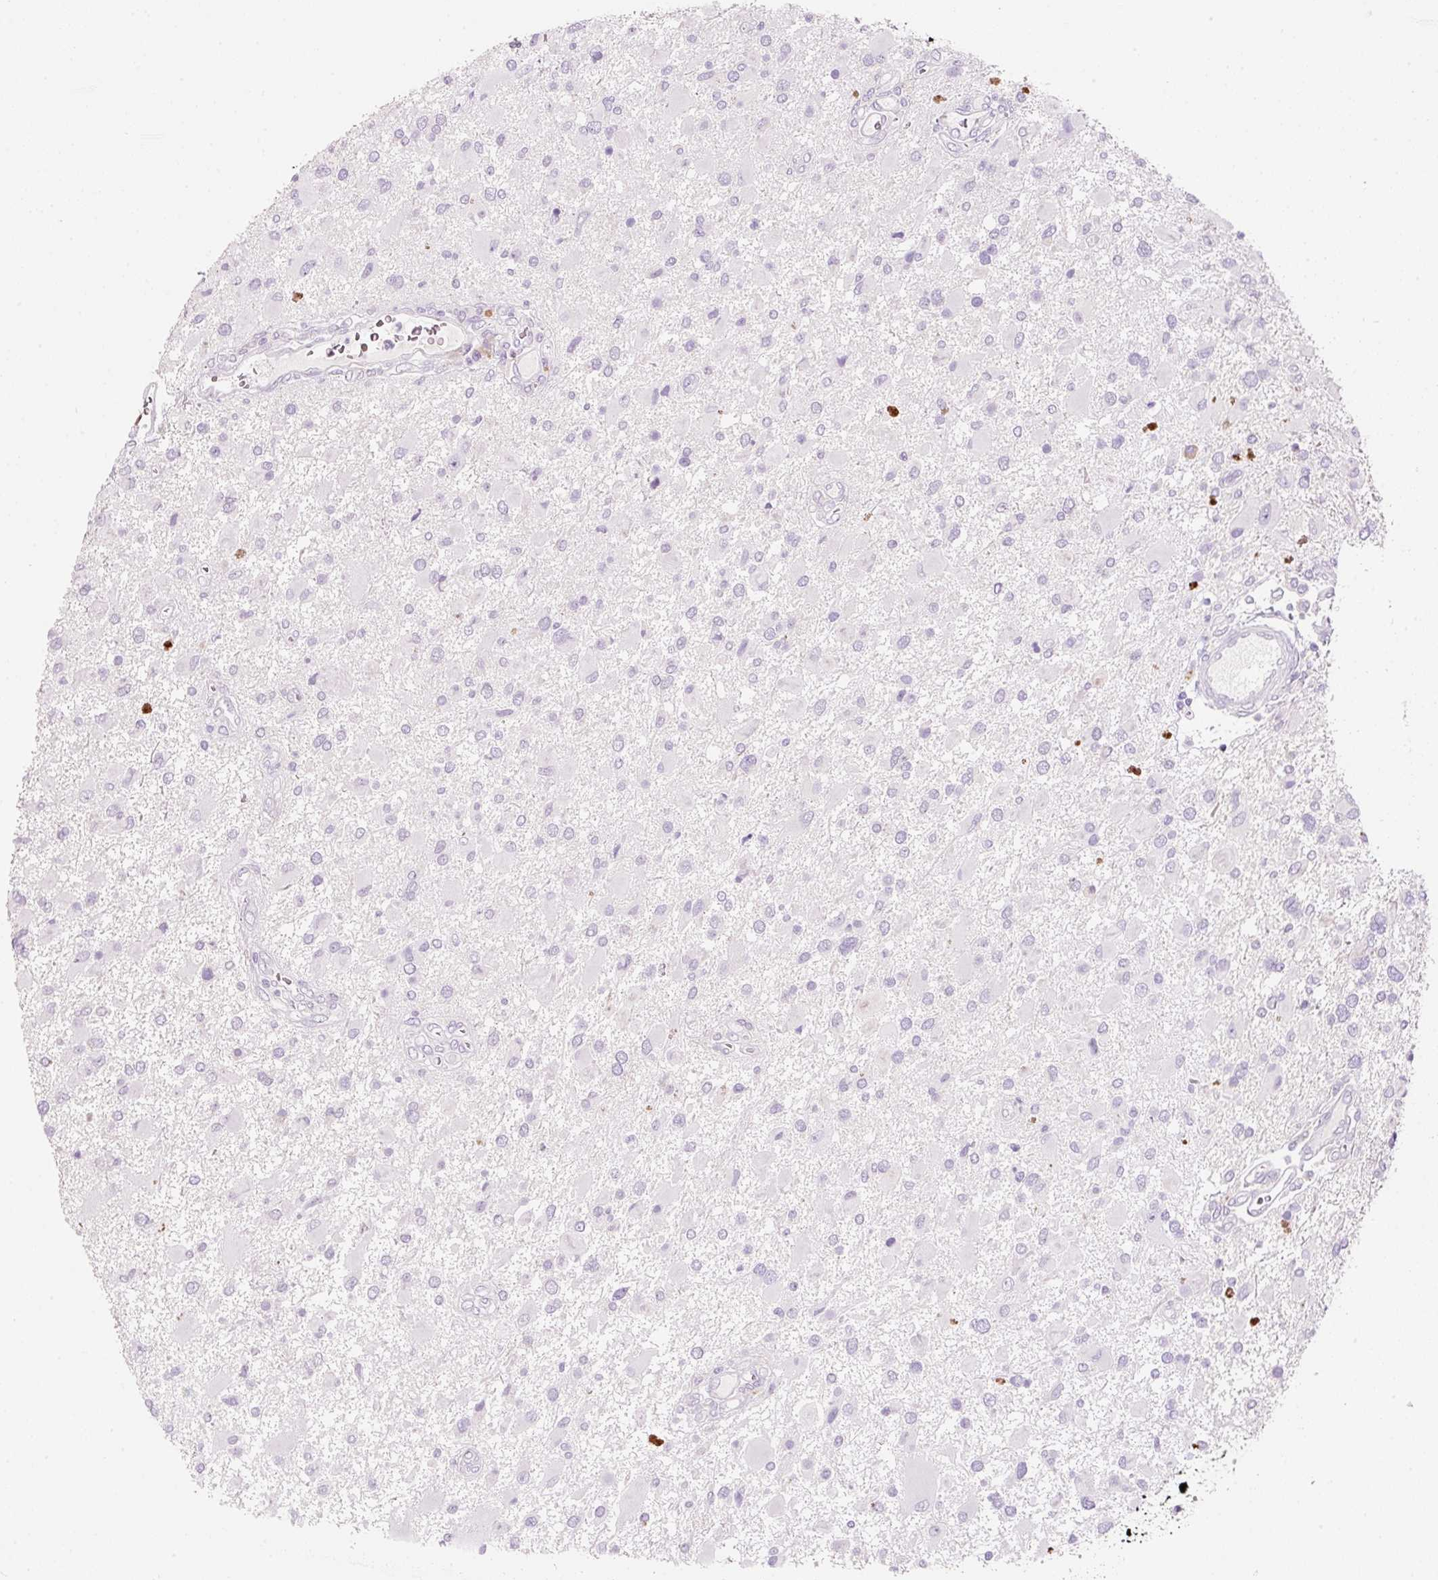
{"staining": {"intensity": "negative", "quantity": "none", "location": "none"}, "tissue": "glioma", "cell_type": "Tumor cells", "image_type": "cancer", "snomed": [{"axis": "morphology", "description": "Glioma, malignant, High grade"}, {"axis": "topography", "description": "Brain"}], "caption": "Tumor cells are negative for protein expression in human high-grade glioma (malignant). Nuclei are stained in blue.", "gene": "TENT5C", "patient": {"sex": "male", "age": 53}}